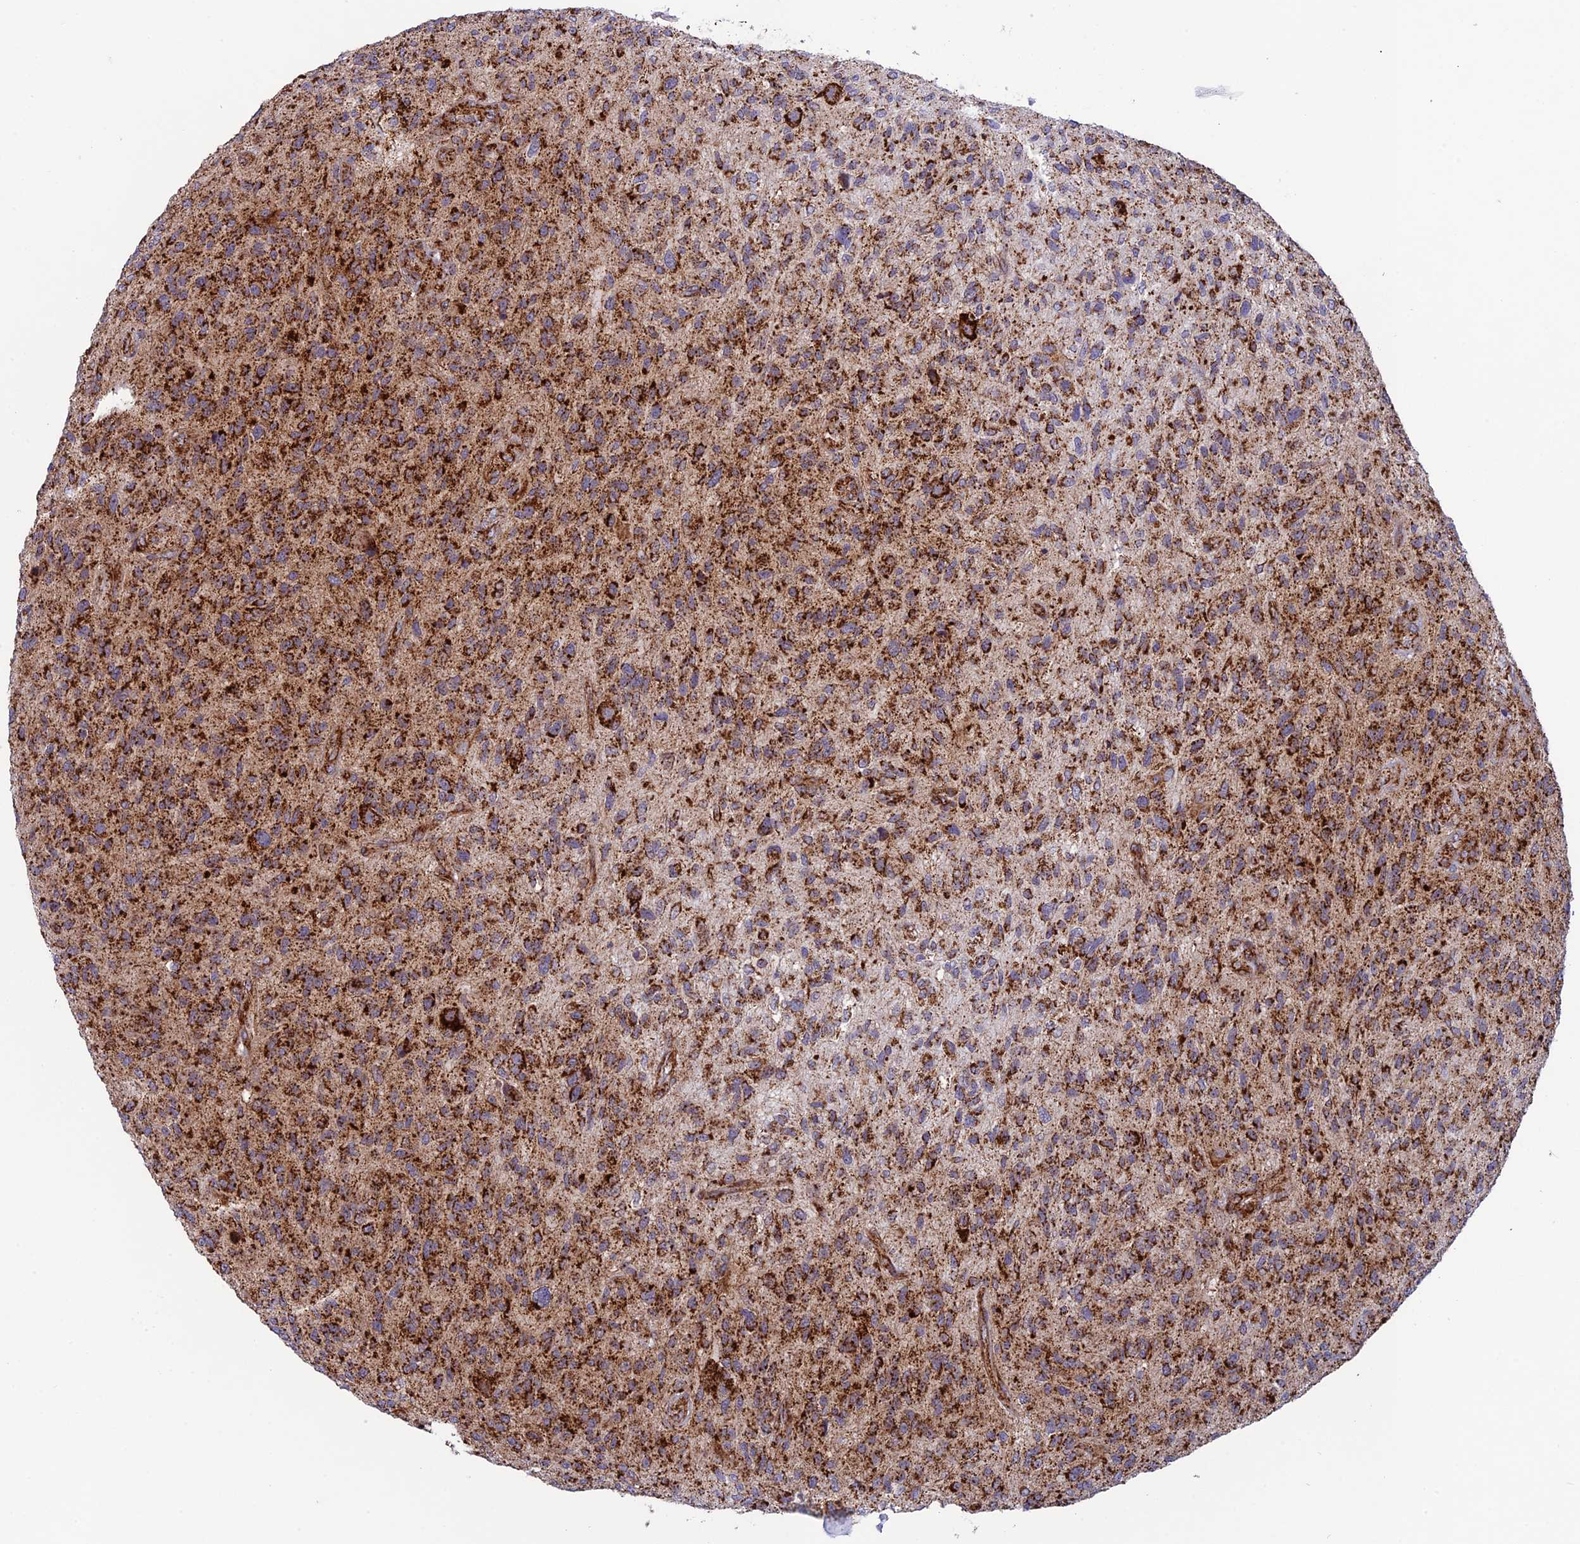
{"staining": {"intensity": "moderate", "quantity": ">75%", "location": "cytoplasmic/membranous"}, "tissue": "glioma", "cell_type": "Tumor cells", "image_type": "cancer", "snomed": [{"axis": "morphology", "description": "Glioma, malignant, High grade"}, {"axis": "topography", "description": "Brain"}], "caption": "Moderate cytoplasmic/membranous staining for a protein is identified in approximately >75% of tumor cells of malignant high-grade glioma using immunohistochemistry.", "gene": "MRPS18B", "patient": {"sex": "male", "age": 47}}